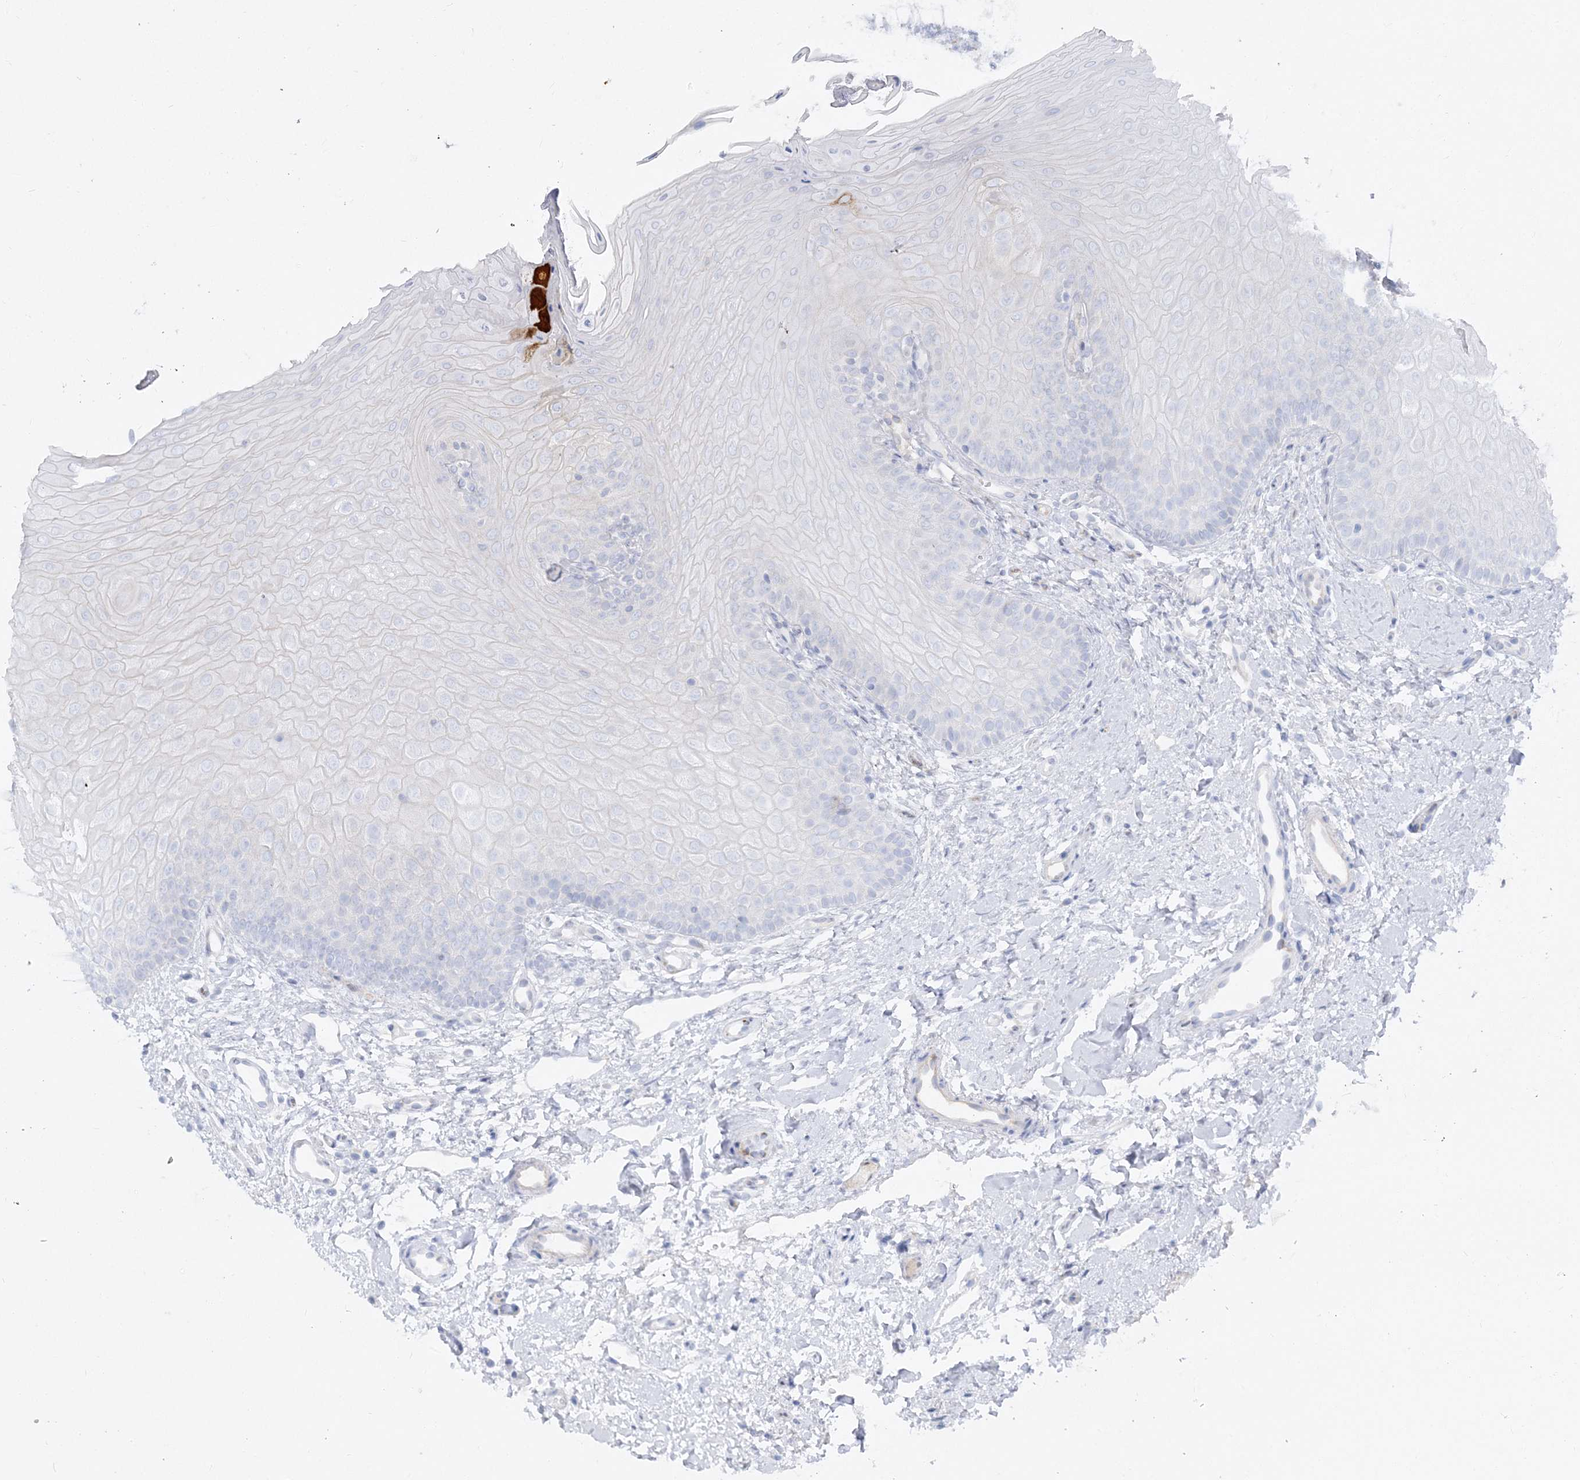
{"staining": {"intensity": "negative", "quantity": "none", "location": "none"}, "tissue": "oral mucosa", "cell_type": "Squamous epithelial cells", "image_type": "normal", "snomed": [{"axis": "morphology", "description": "Normal tissue, NOS"}, {"axis": "topography", "description": "Oral tissue"}], "caption": "Immunohistochemistry photomicrograph of normal oral mucosa: oral mucosa stained with DAB (3,3'-diaminobenzidine) demonstrates no significant protein staining in squamous epithelial cells.", "gene": "GPAT2", "patient": {"sex": "female", "age": 68}}